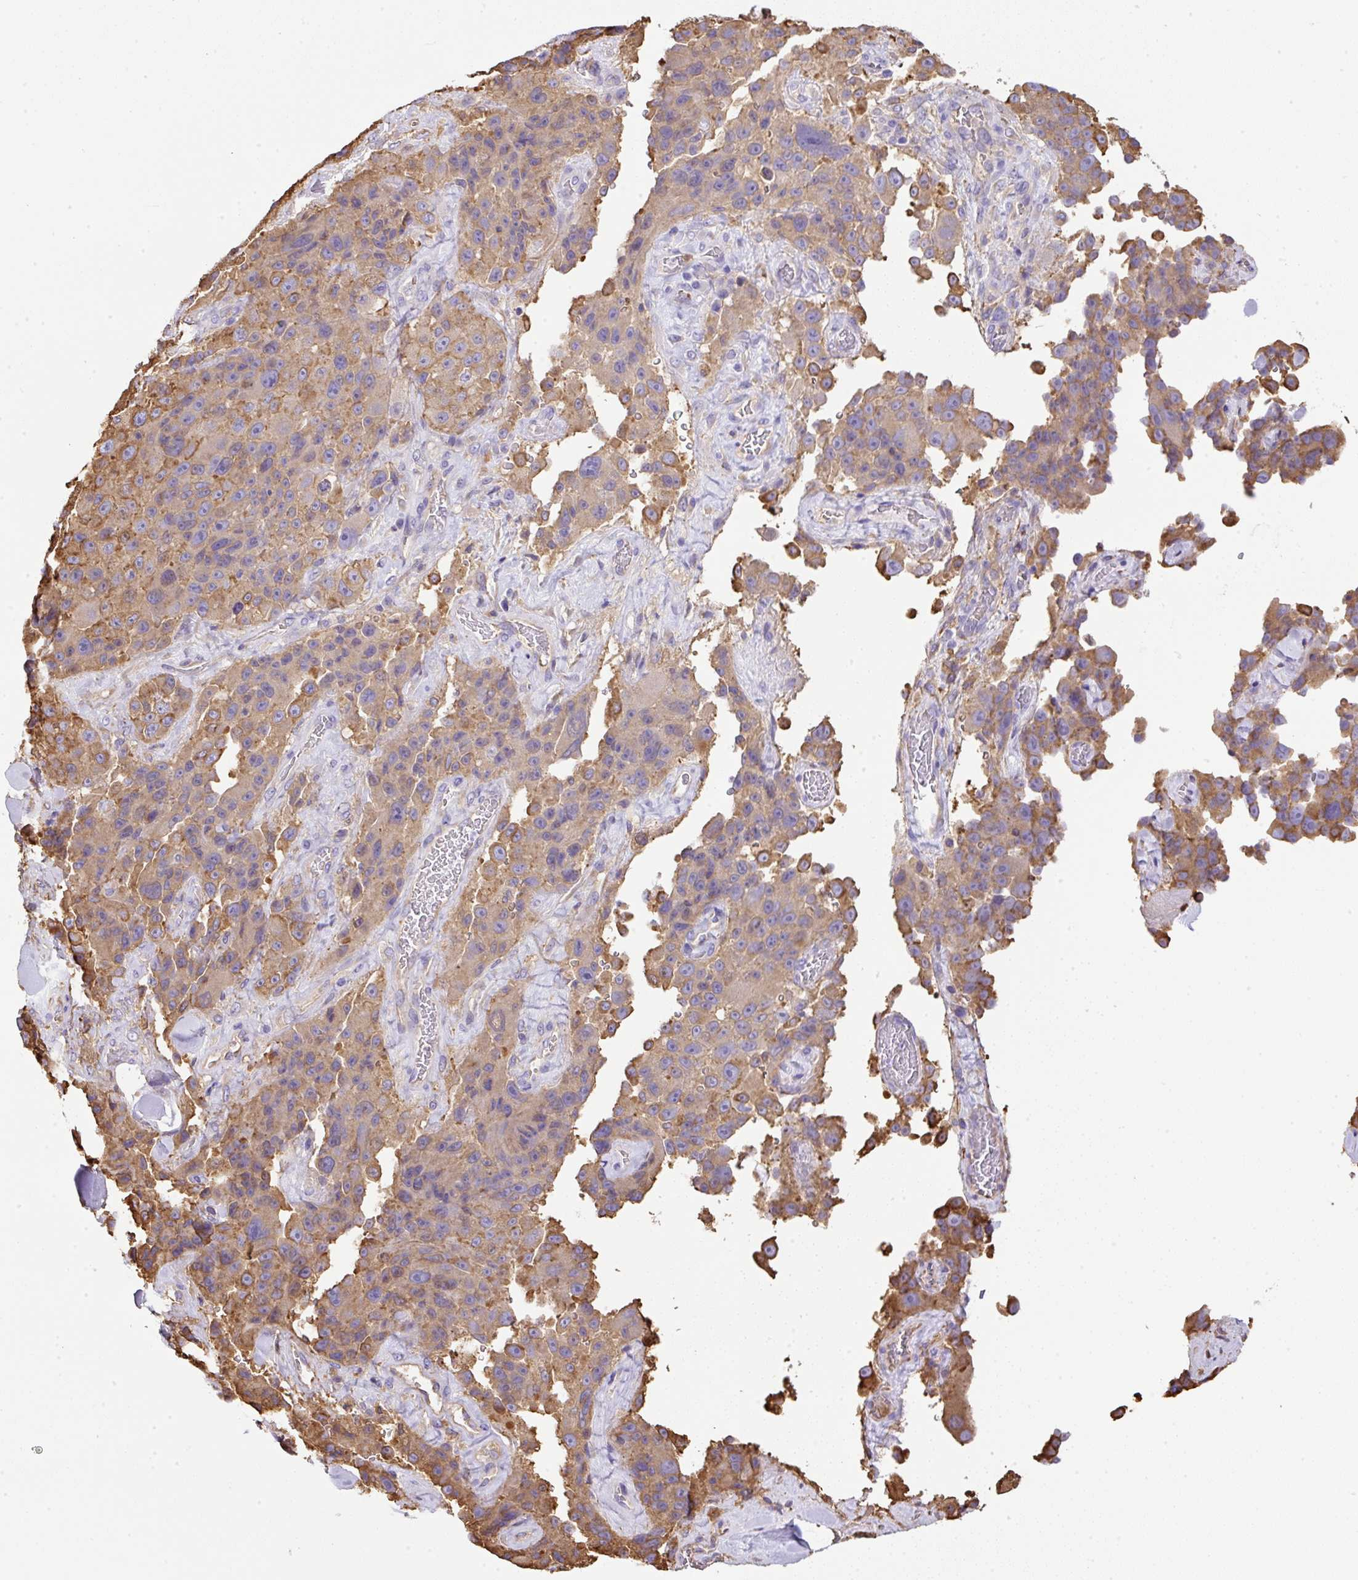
{"staining": {"intensity": "moderate", "quantity": "25%-75%", "location": "cytoplasmic/membranous"}, "tissue": "melanoma", "cell_type": "Tumor cells", "image_type": "cancer", "snomed": [{"axis": "morphology", "description": "Malignant melanoma, Metastatic site"}, {"axis": "topography", "description": "Lymph node"}], "caption": "Human malignant melanoma (metastatic site) stained with a protein marker shows moderate staining in tumor cells.", "gene": "MAGEB5", "patient": {"sex": "male", "age": 62}}